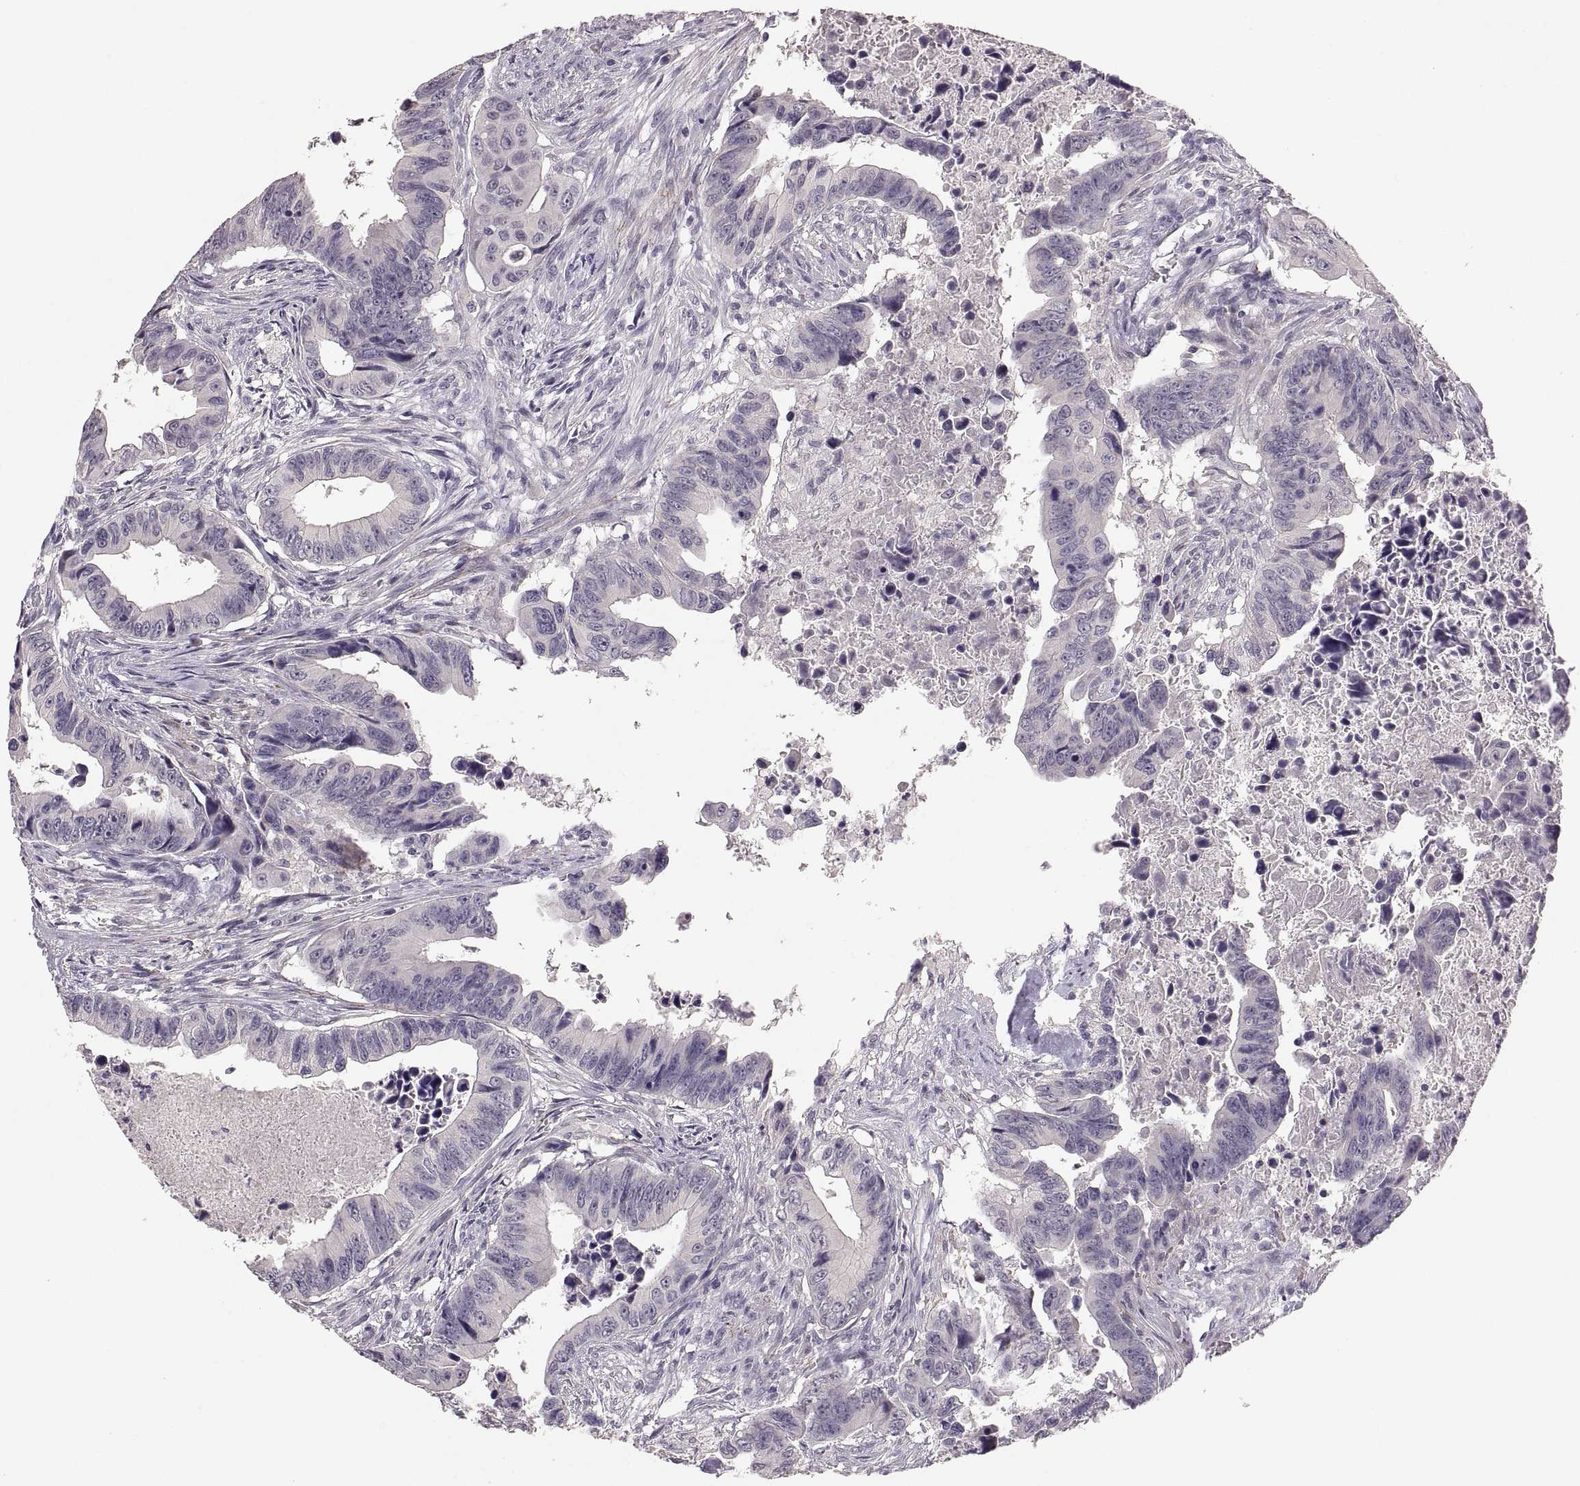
{"staining": {"intensity": "negative", "quantity": "none", "location": "none"}, "tissue": "colorectal cancer", "cell_type": "Tumor cells", "image_type": "cancer", "snomed": [{"axis": "morphology", "description": "Adenocarcinoma, NOS"}, {"axis": "topography", "description": "Colon"}], "caption": "There is no significant staining in tumor cells of colorectal adenocarcinoma.", "gene": "CDH2", "patient": {"sex": "female", "age": 87}}